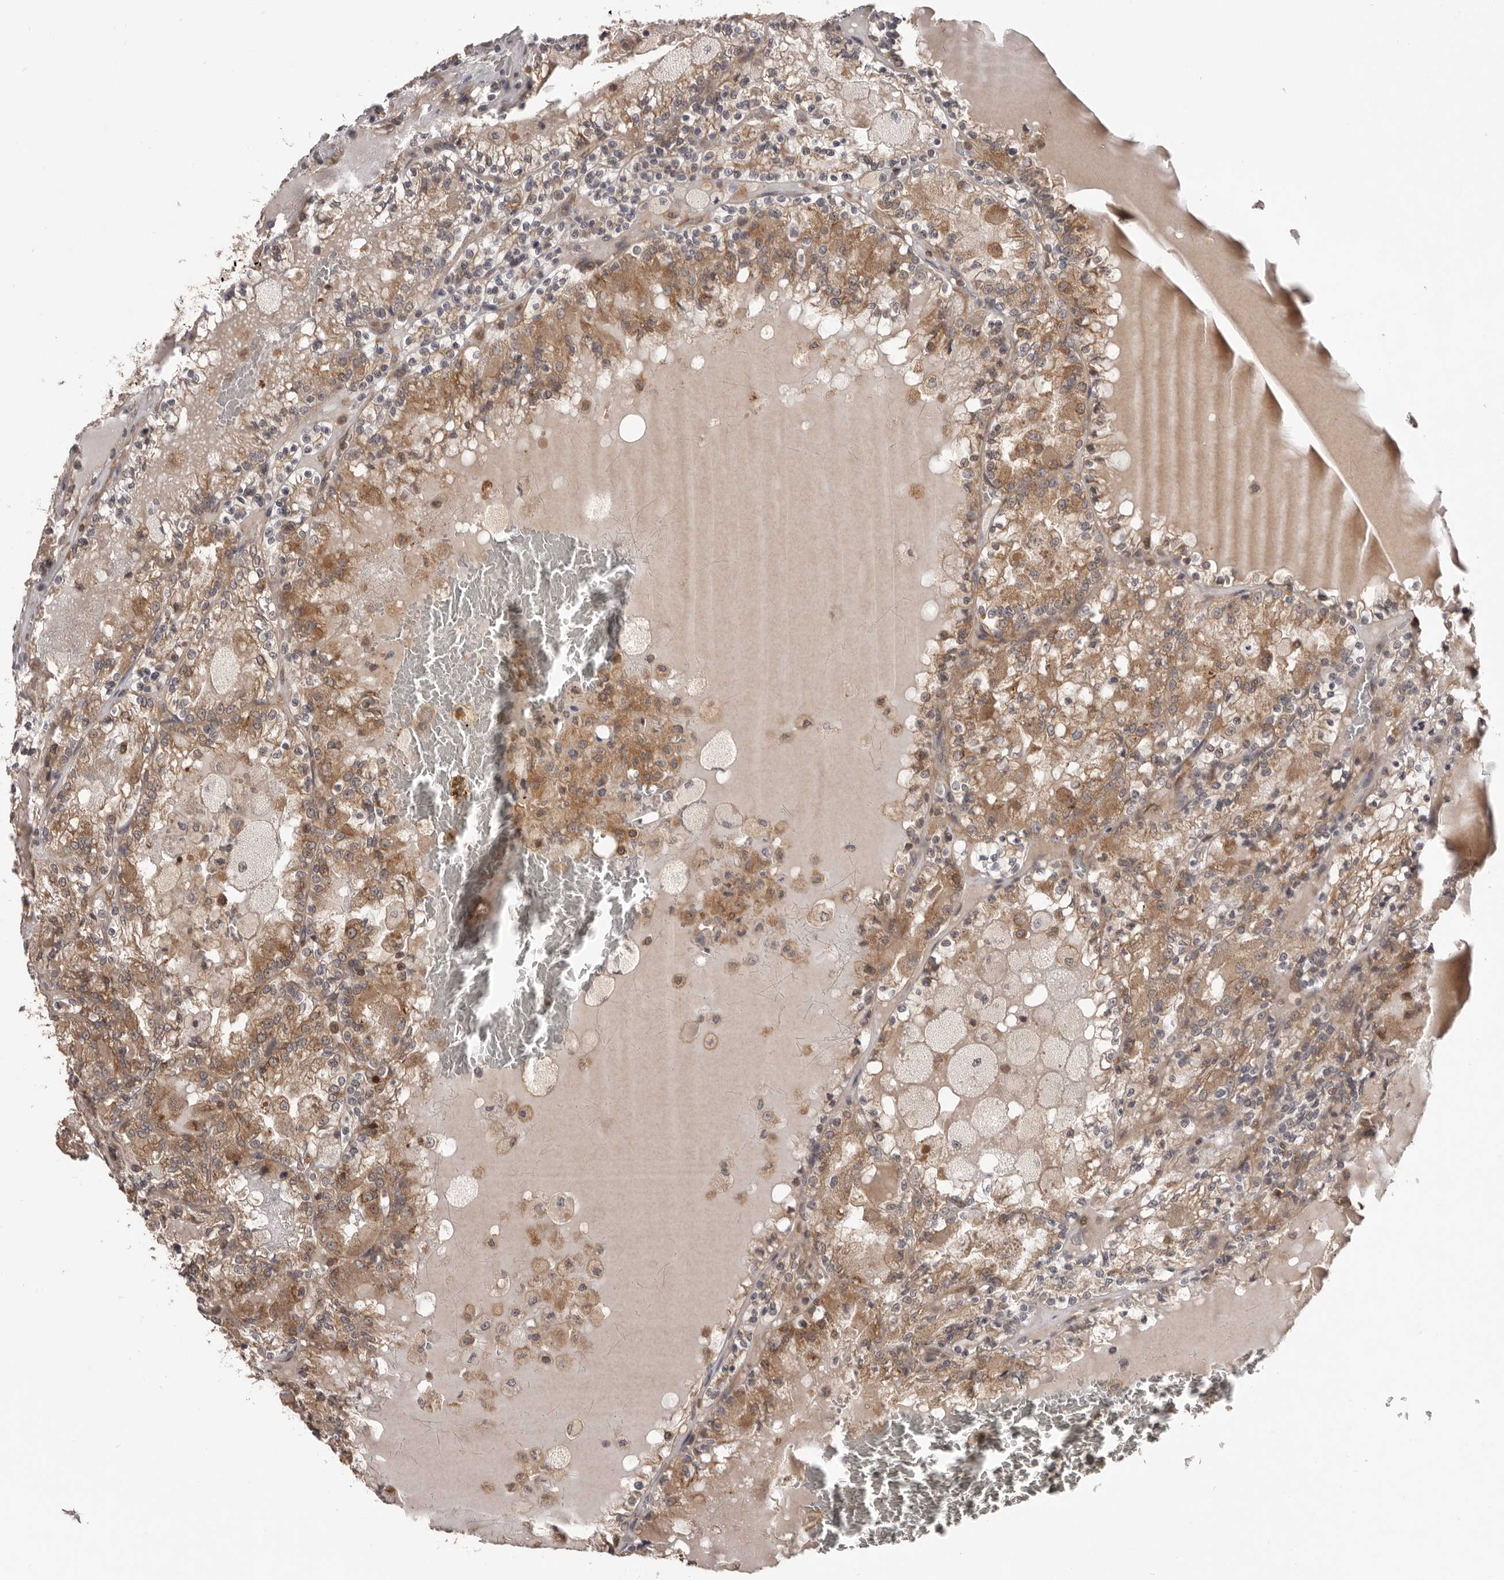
{"staining": {"intensity": "moderate", "quantity": ">75%", "location": "cytoplasmic/membranous"}, "tissue": "renal cancer", "cell_type": "Tumor cells", "image_type": "cancer", "snomed": [{"axis": "morphology", "description": "Adenocarcinoma, NOS"}, {"axis": "topography", "description": "Kidney"}], "caption": "Brown immunohistochemical staining in human renal cancer (adenocarcinoma) displays moderate cytoplasmic/membranous expression in approximately >75% of tumor cells.", "gene": "HBS1L", "patient": {"sex": "female", "age": 56}}